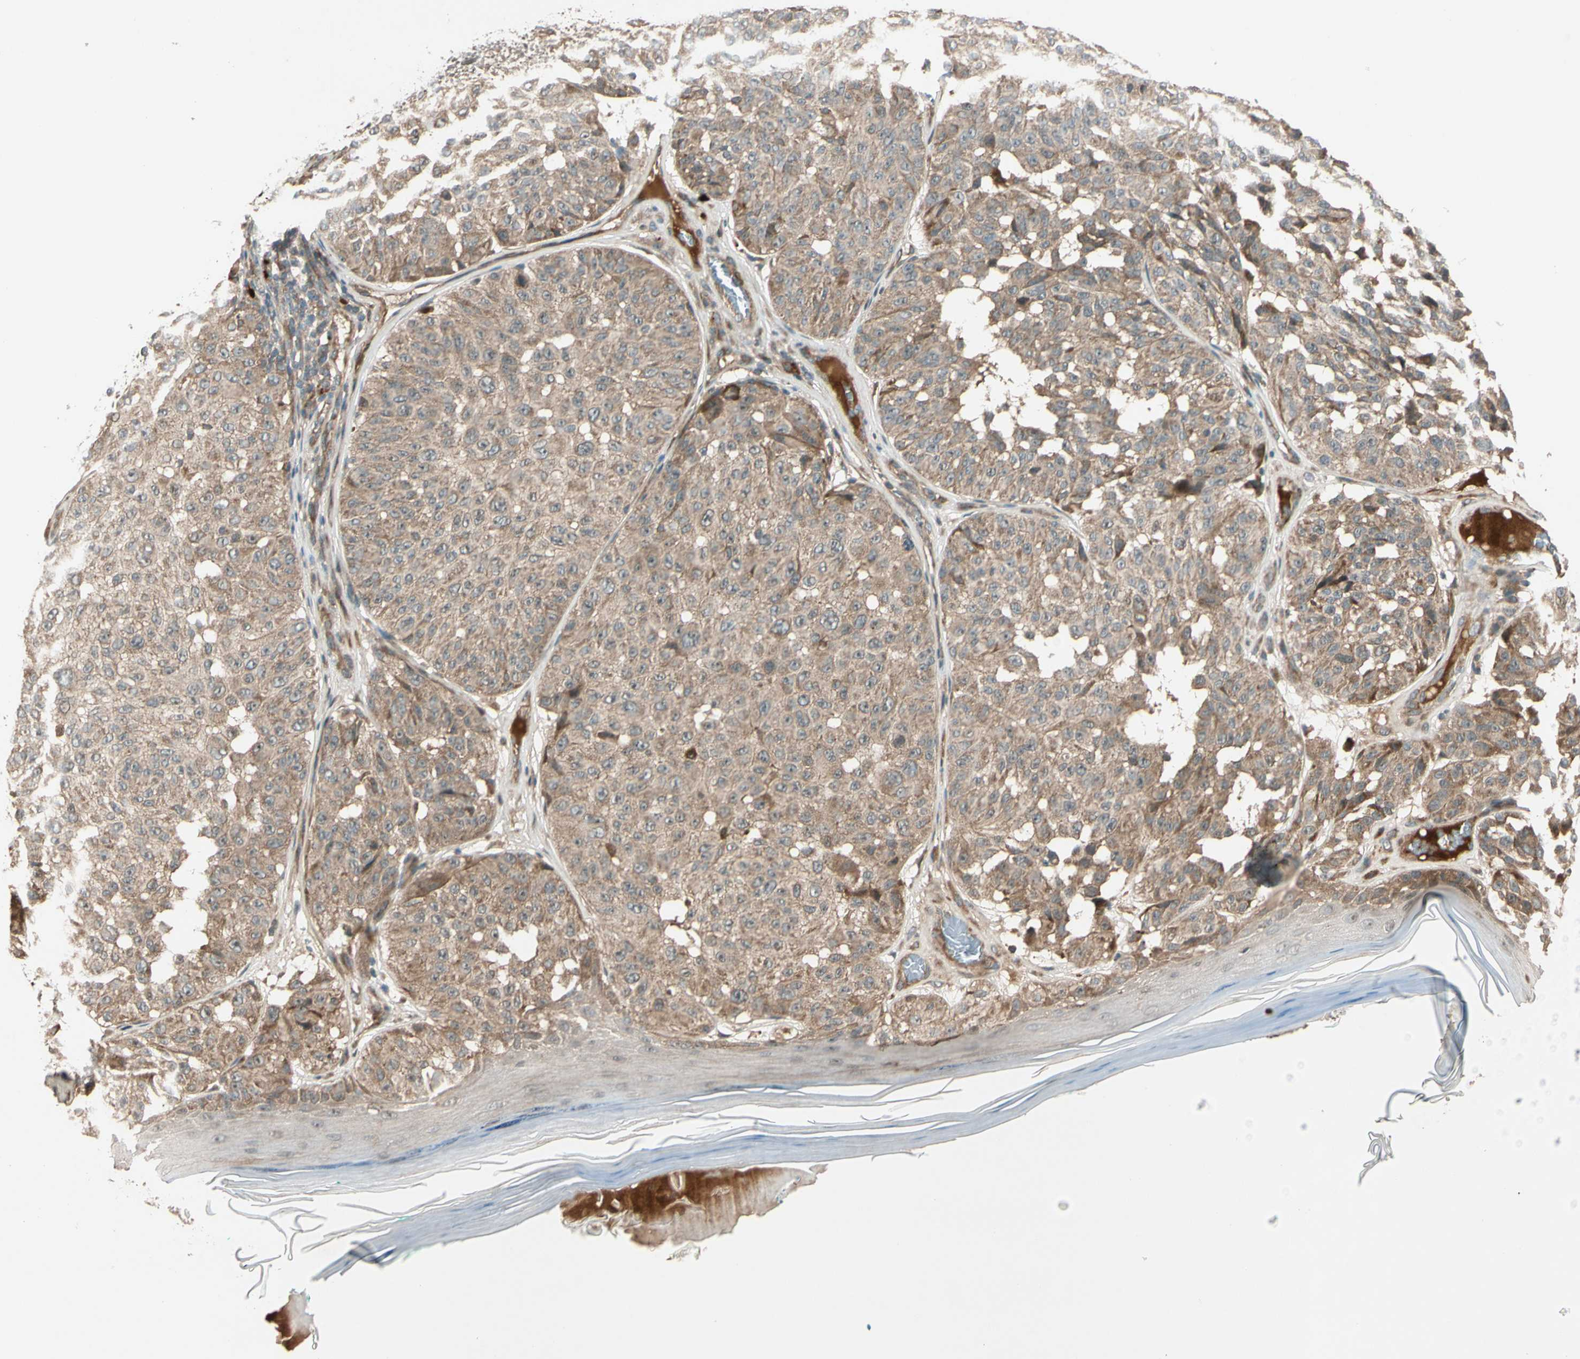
{"staining": {"intensity": "weak", "quantity": ">75%", "location": "cytoplasmic/membranous"}, "tissue": "melanoma", "cell_type": "Tumor cells", "image_type": "cancer", "snomed": [{"axis": "morphology", "description": "Malignant melanoma, NOS"}, {"axis": "topography", "description": "Skin"}], "caption": "Immunohistochemistry (IHC) of malignant melanoma displays low levels of weak cytoplasmic/membranous positivity in approximately >75% of tumor cells. (DAB (3,3'-diaminobenzidine) IHC with brightfield microscopy, high magnification).", "gene": "ACVR1C", "patient": {"sex": "female", "age": 46}}